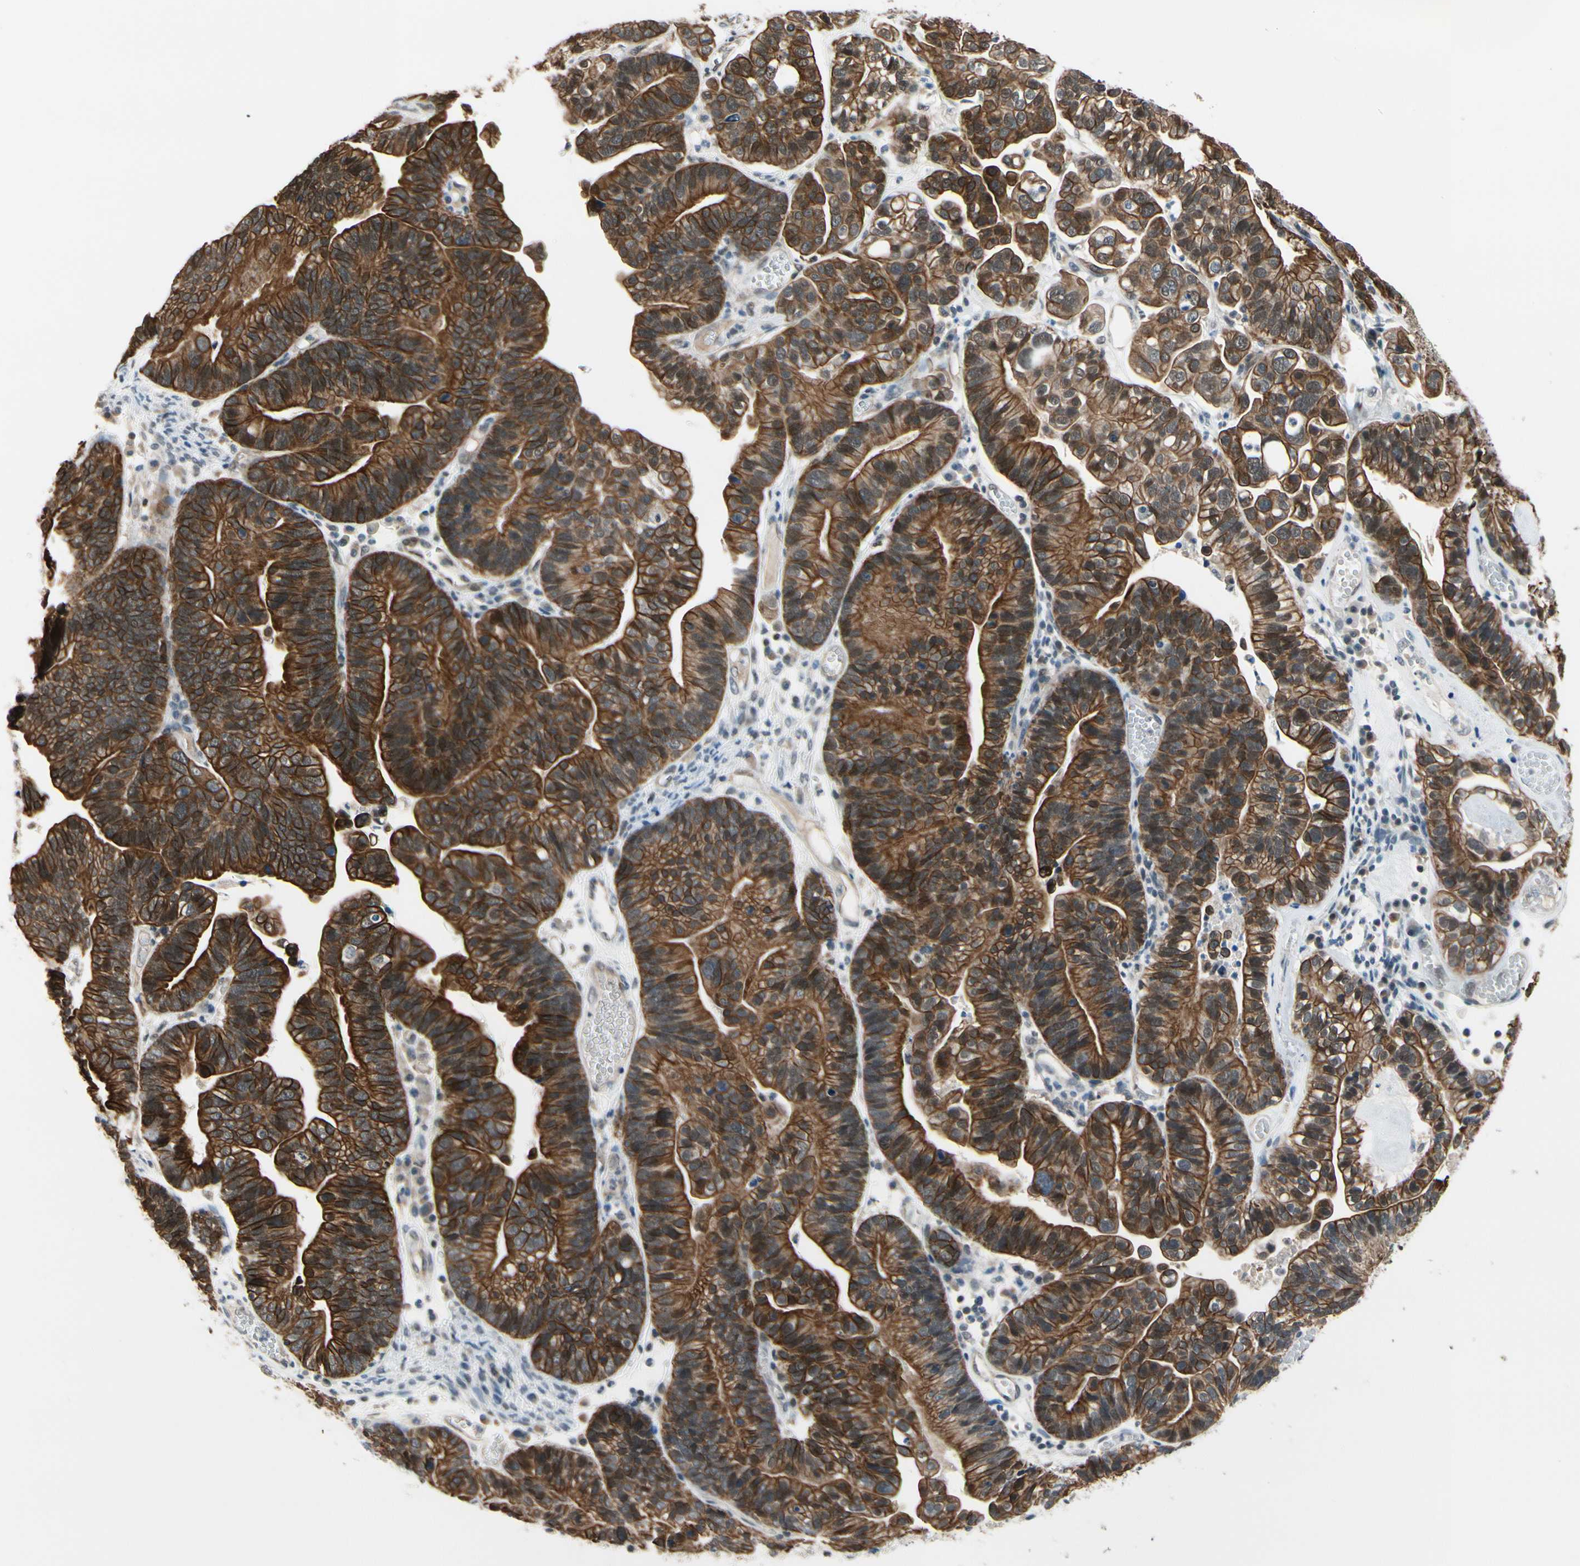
{"staining": {"intensity": "strong", "quantity": ">75%", "location": "cytoplasmic/membranous"}, "tissue": "ovarian cancer", "cell_type": "Tumor cells", "image_type": "cancer", "snomed": [{"axis": "morphology", "description": "Cystadenocarcinoma, serous, NOS"}, {"axis": "topography", "description": "Ovary"}], "caption": "Approximately >75% of tumor cells in ovarian cancer (serous cystadenocarcinoma) demonstrate strong cytoplasmic/membranous protein expression as visualized by brown immunohistochemical staining.", "gene": "TAF12", "patient": {"sex": "female", "age": 56}}